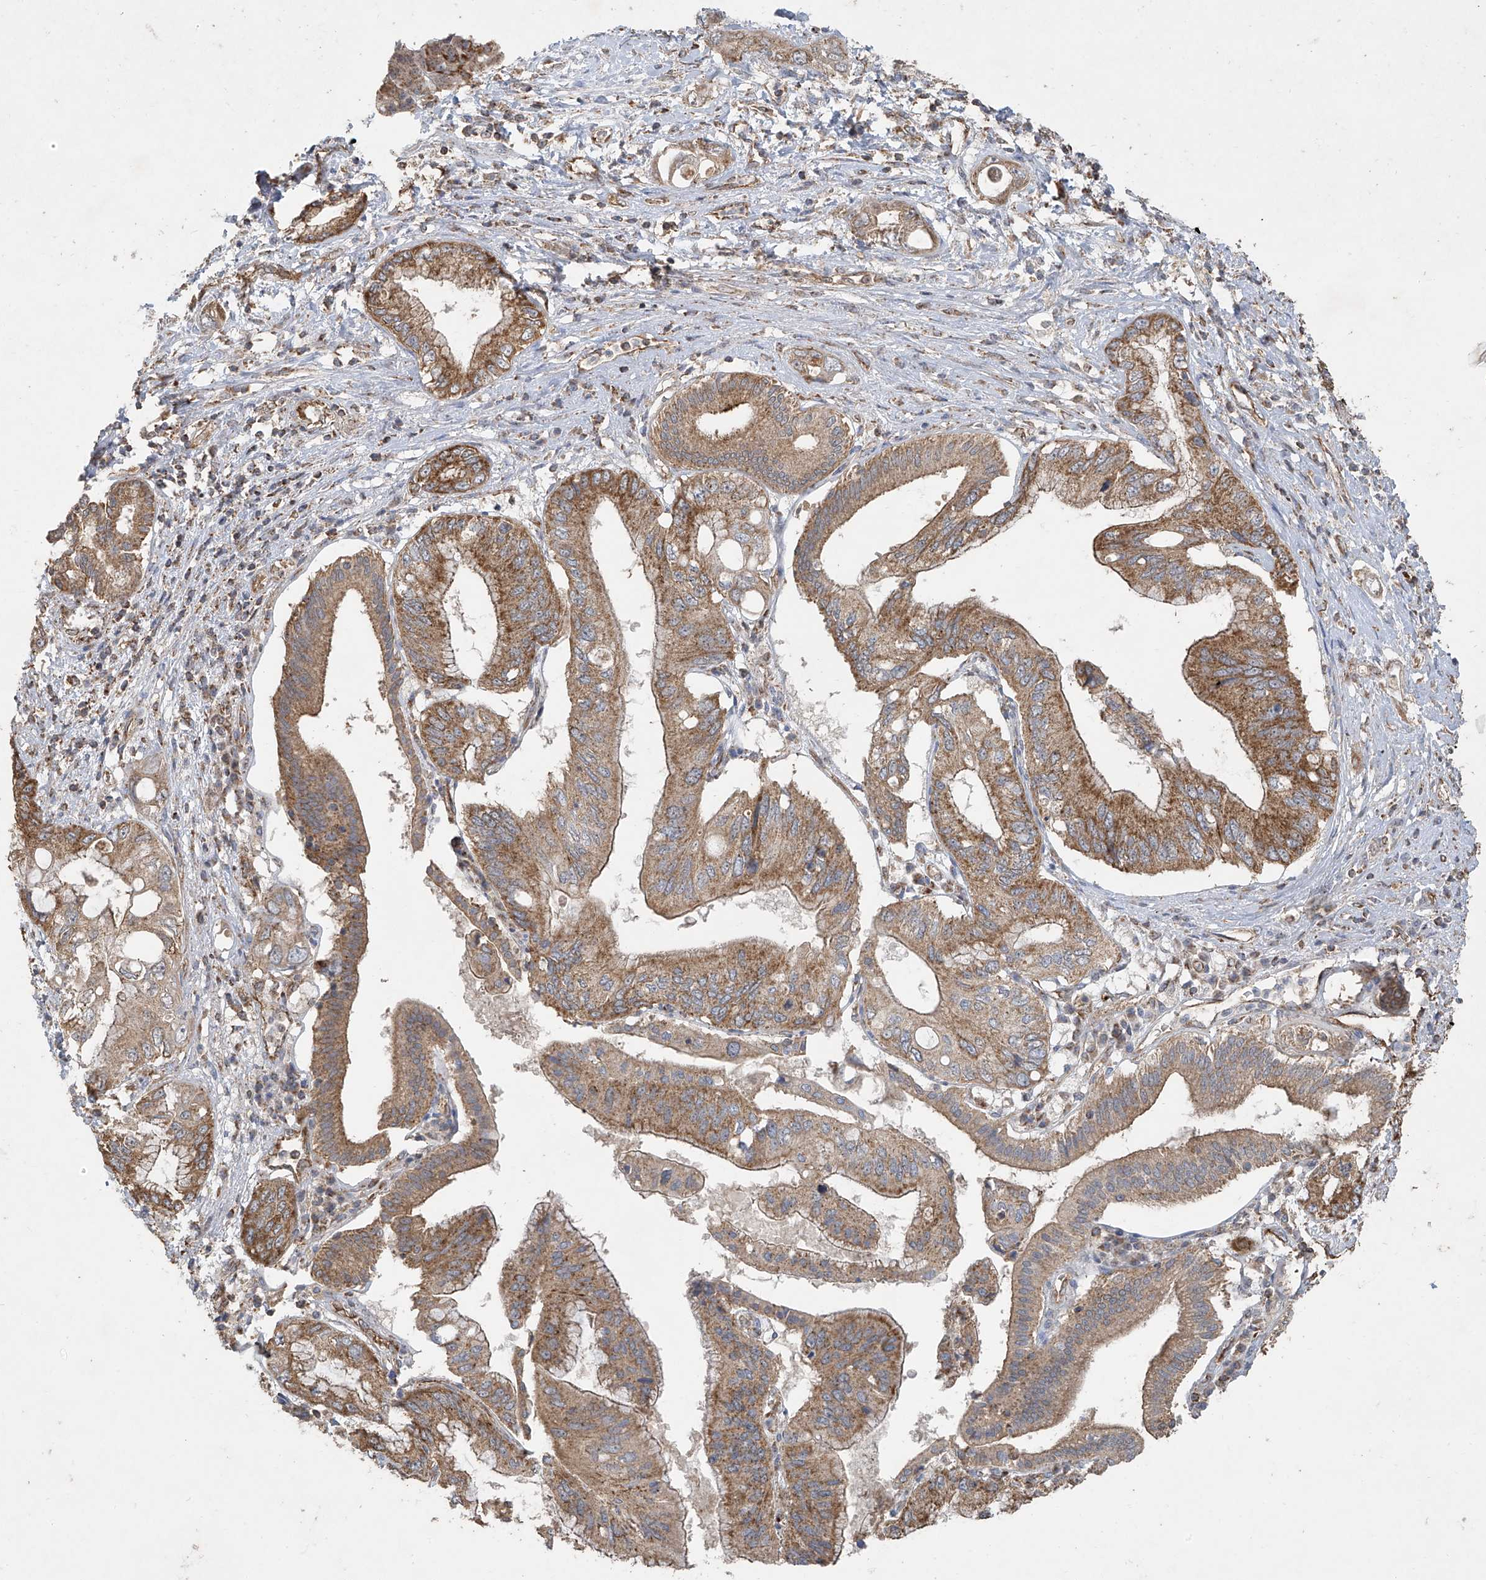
{"staining": {"intensity": "moderate", "quantity": ">75%", "location": "cytoplasmic/membranous"}, "tissue": "pancreatic cancer", "cell_type": "Tumor cells", "image_type": "cancer", "snomed": [{"axis": "morphology", "description": "Inflammation, NOS"}, {"axis": "morphology", "description": "Adenocarcinoma, NOS"}, {"axis": "topography", "description": "Pancreas"}], "caption": "Immunohistochemistry (IHC) (DAB (3,3'-diaminobenzidine)) staining of pancreatic adenocarcinoma reveals moderate cytoplasmic/membranous protein expression in about >75% of tumor cells. The protein of interest is stained brown, and the nuclei are stained in blue (DAB IHC with brightfield microscopy, high magnification).", "gene": "UQCC1", "patient": {"sex": "female", "age": 56}}